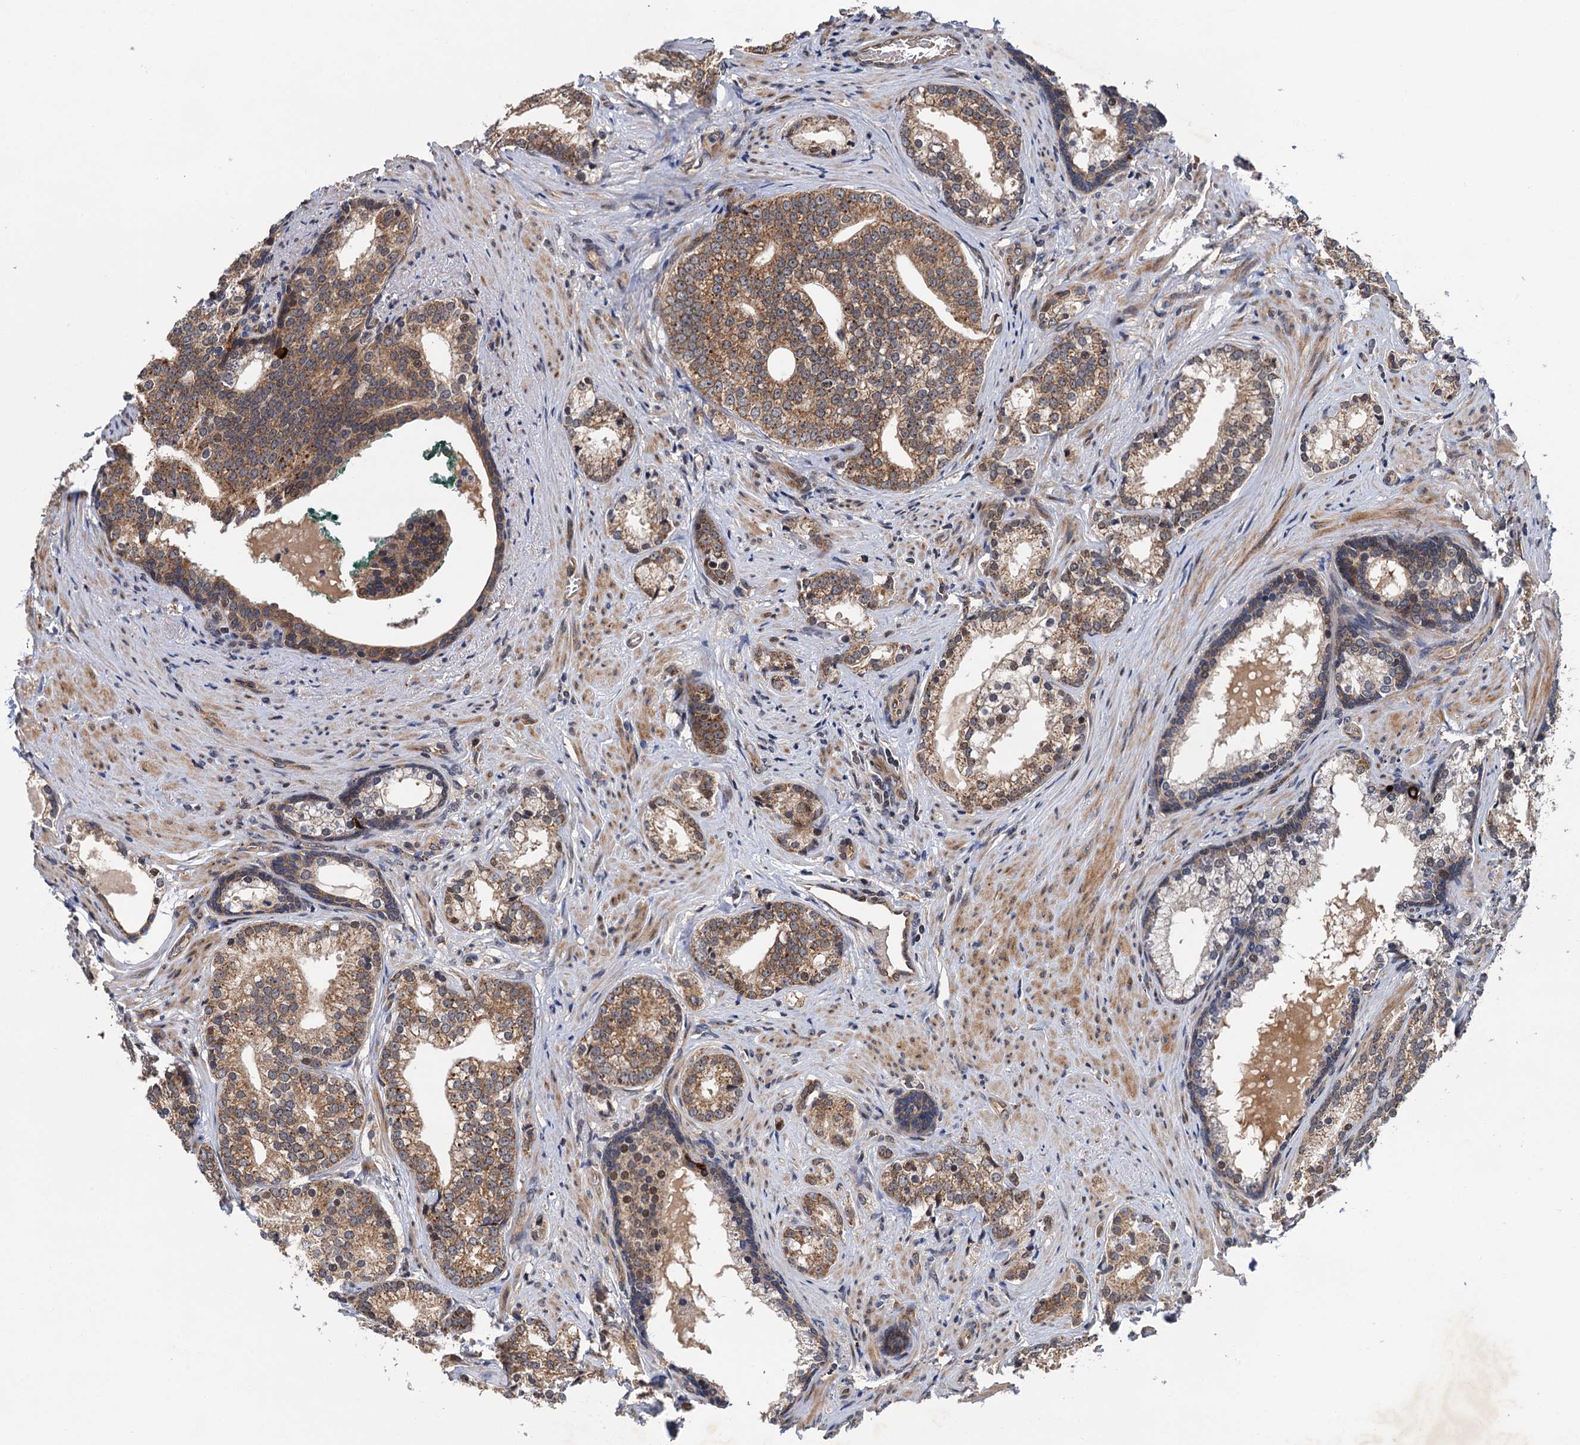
{"staining": {"intensity": "moderate", "quantity": ">75%", "location": "cytoplasmic/membranous"}, "tissue": "prostate cancer", "cell_type": "Tumor cells", "image_type": "cancer", "snomed": [{"axis": "morphology", "description": "Adenocarcinoma, Low grade"}, {"axis": "topography", "description": "Prostate"}], "caption": "The image exhibits staining of prostate cancer, revealing moderate cytoplasmic/membranous protein positivity (brown color) within tumor cells. The staining was performed using DAB (3,3'-diaminobenzidine), with brown indicating positive protein expression. Nuclei are stained blue with hematoxylin.", "gene": "NAA16", "patient": {"sex": "male", "age": 71}}